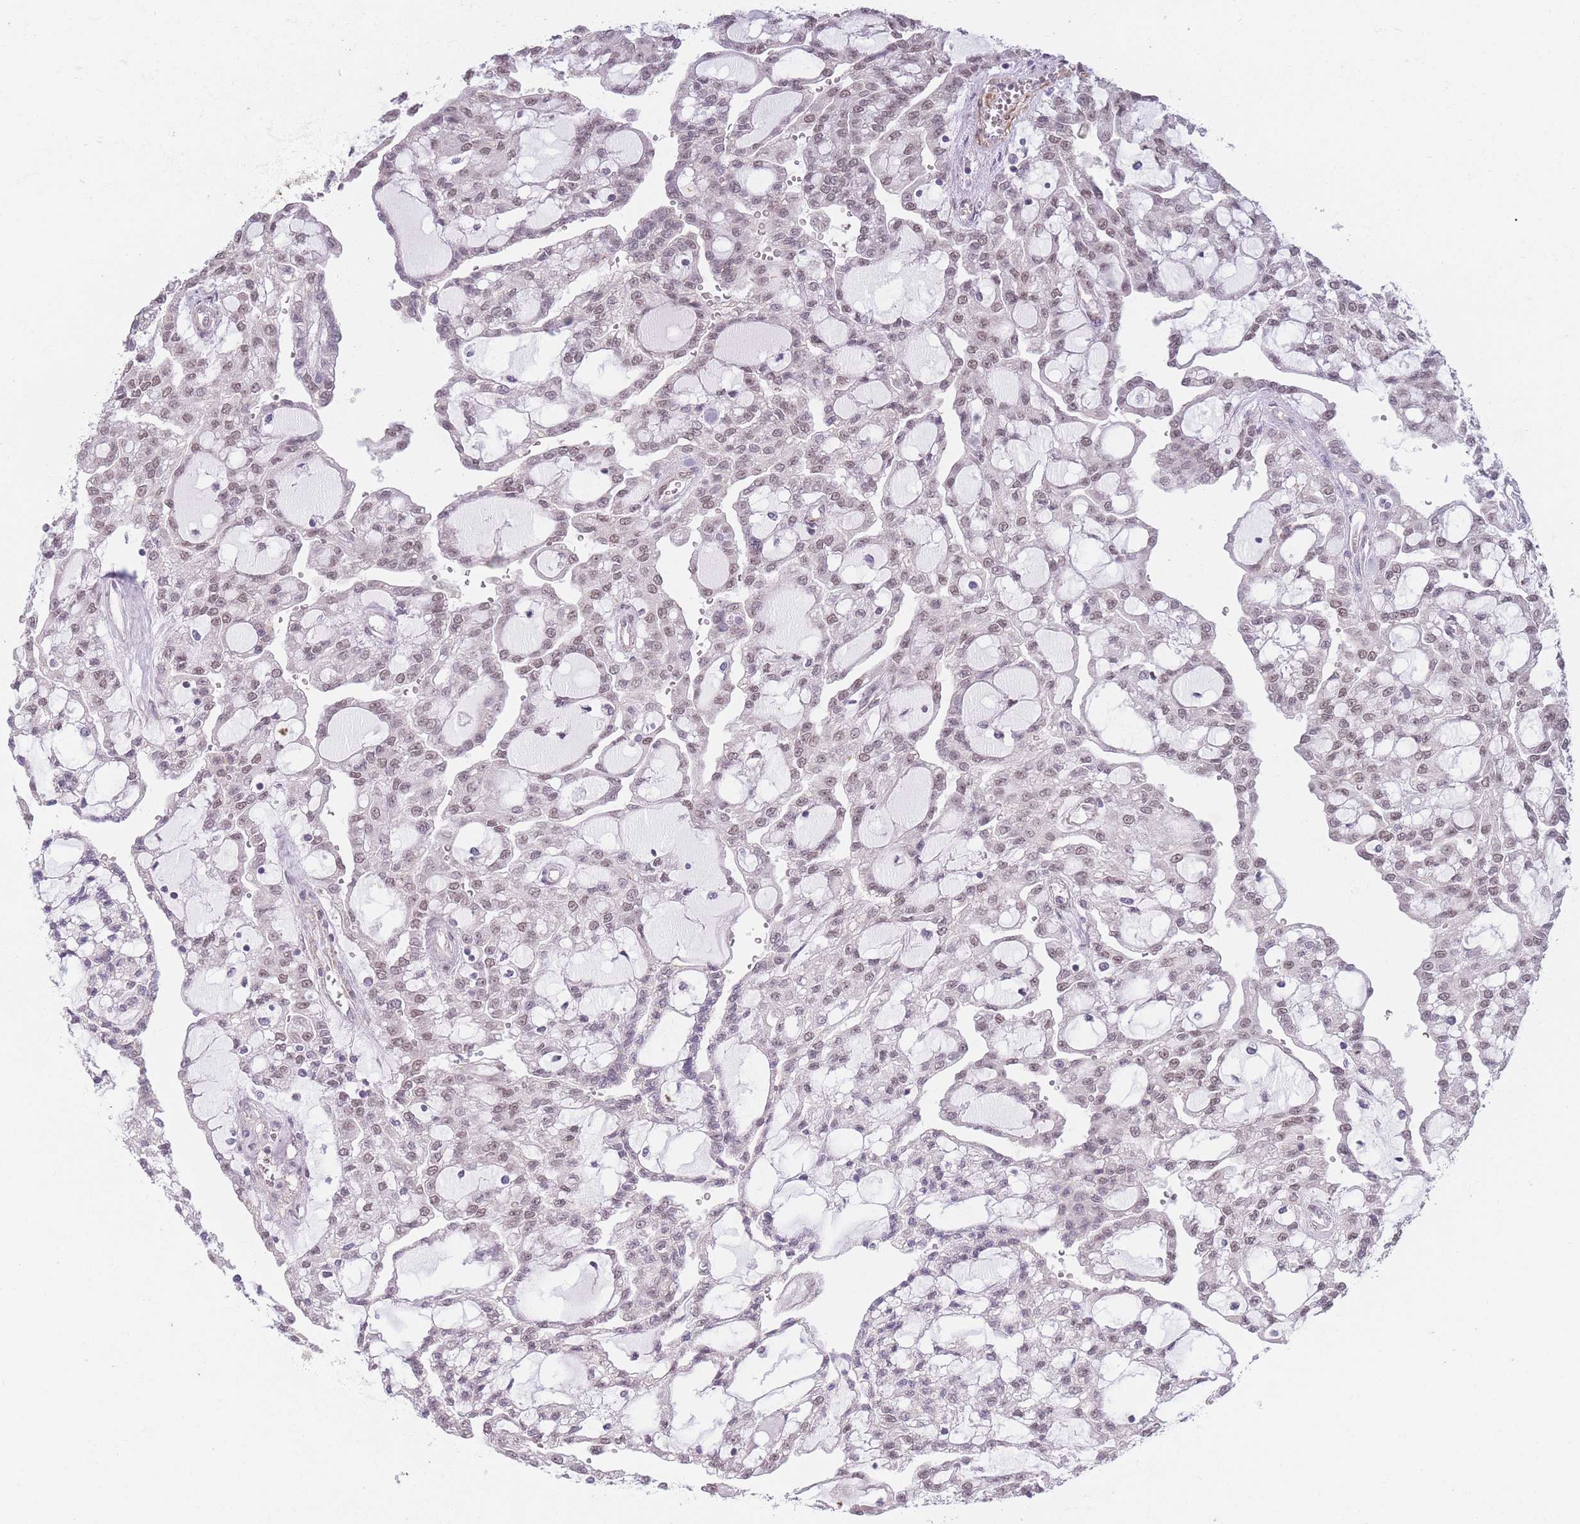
{"staining": {"intensity": "moderate", "quantity": "25%-75%", "location": "nuclear"}, "tissue": "renal cancer", "cell_type": "Tumor cells", "image_type": "cancer", "snomed": [{"axis": "morphology", "description": "Adenocarcinoma, NOS"}, {"axis": "topography", "description": "Kidney"}], "caption": "Protein expression analysis of human adenocarcinoma (renal) reveals moderate nuclear positivity in approximately 25%-75% of tumor cells.", "gene": "SIN3B", "patient": {"sex": "male", "age": 63}}